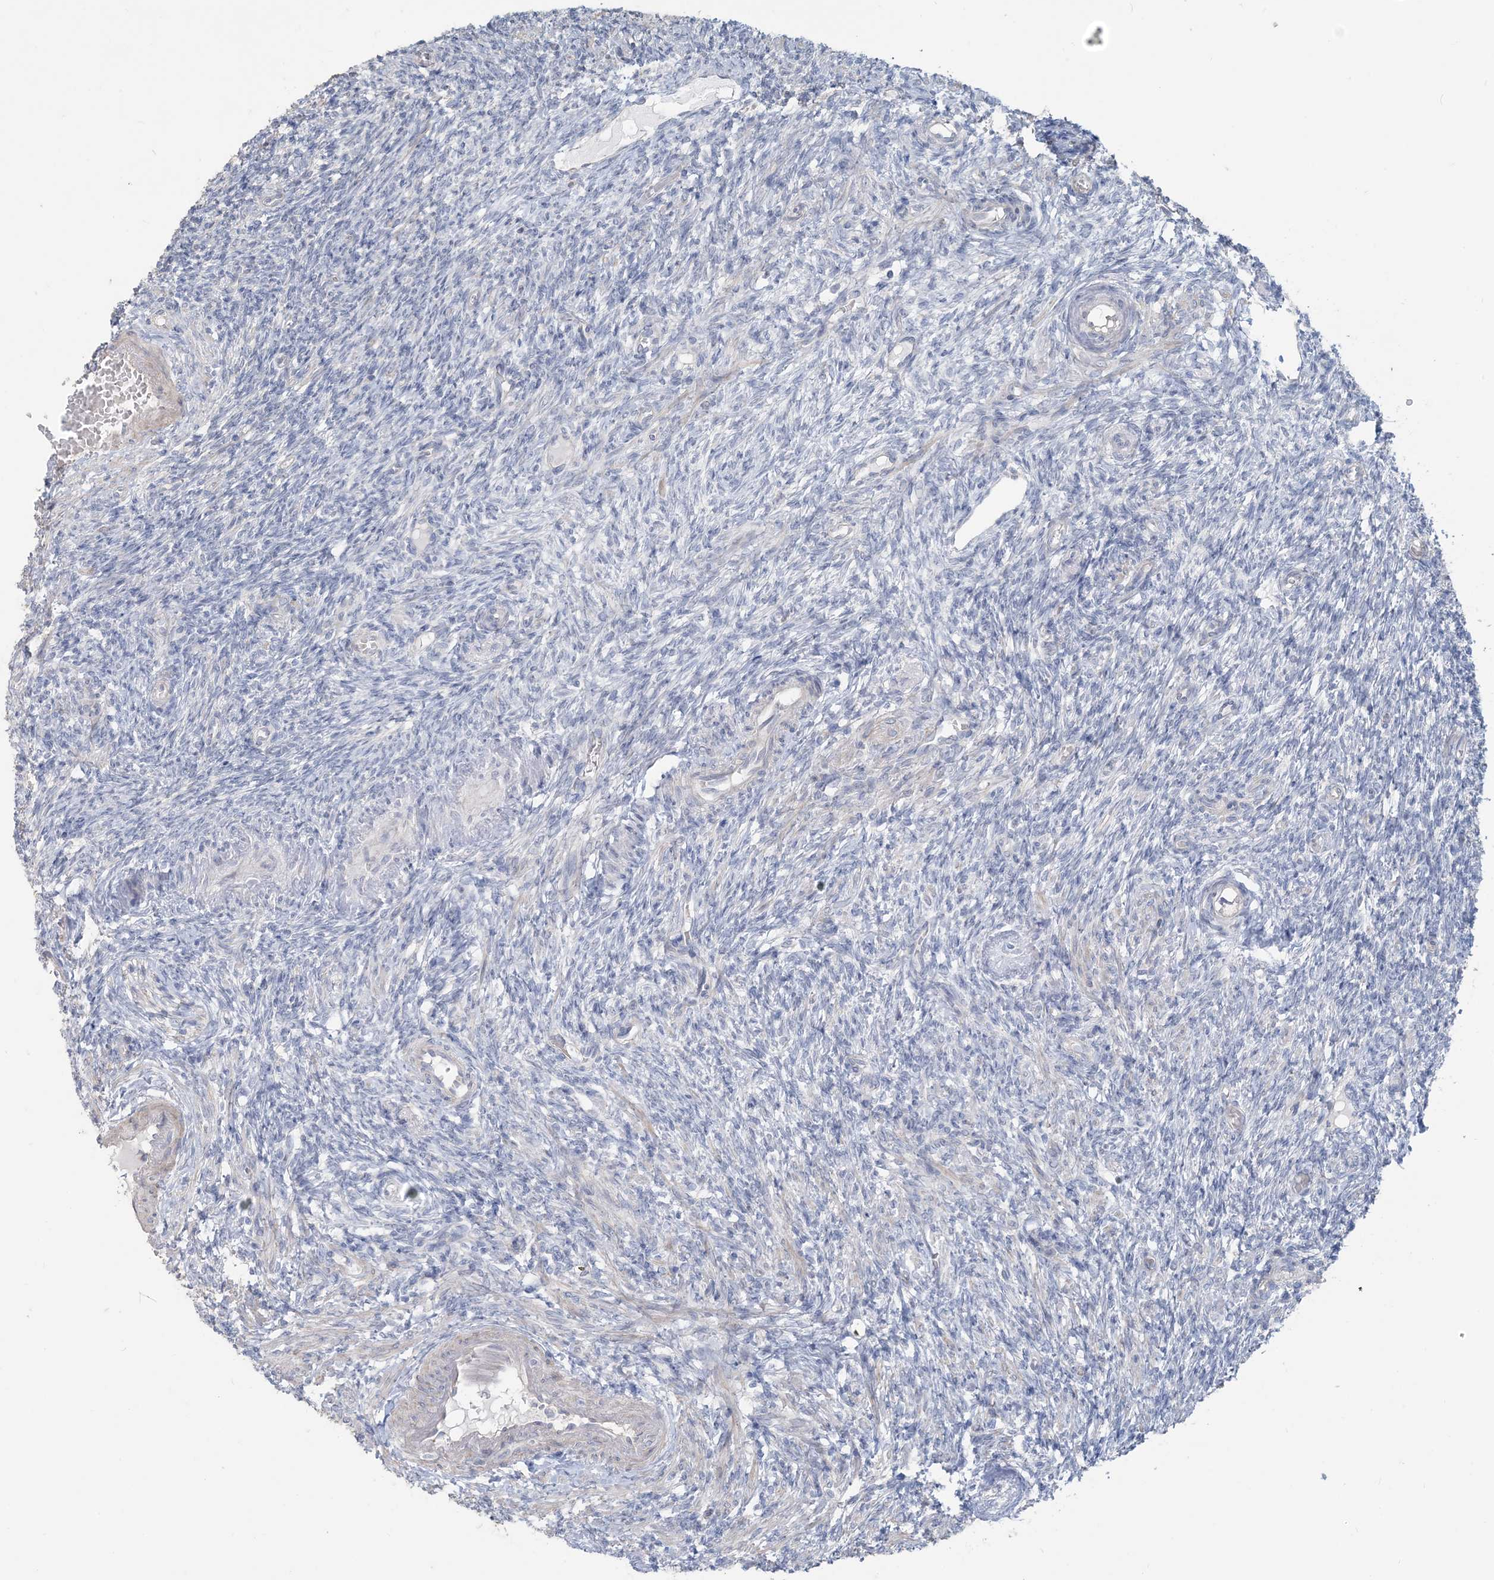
{"staining": {"intensity": "negative", "quantity": "none", "location": "none"}, "tissue": "ovary", "cell_type": "Follicle cells", "image_type": "normal", "snomed": [{"axis": "morphology", "description": "Normal tissue, NOS"}, {"axis": "topography", "description": "Ovary"}], "caption": "A histopathology image of ovary stained for a protein displays no brown staining in follicle cells. The staining is performed using DAB (3,3'-diaminobenzidine) brown chromogen with nuclei counter-stained in using hematoxylin.", "gene": "NPHS2", "patient": {"sex": "female", "age": 27}}